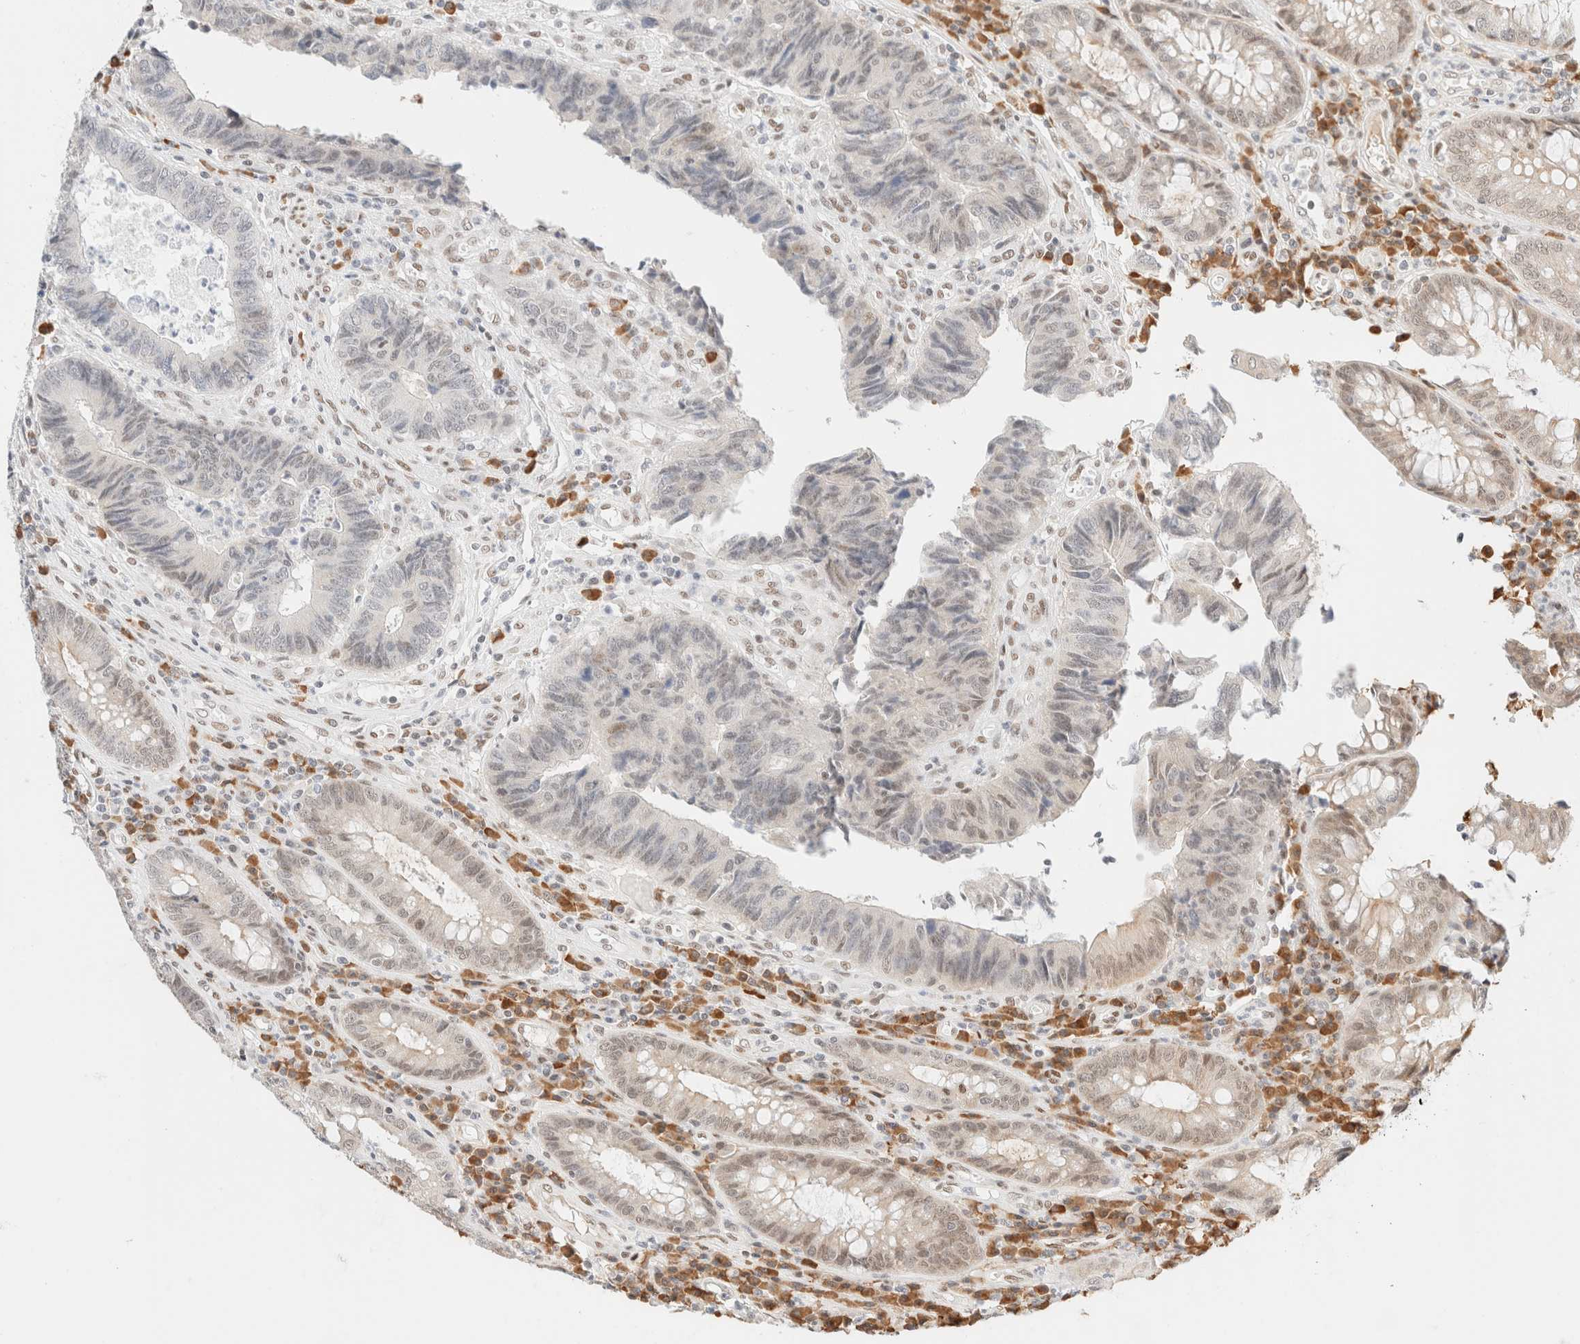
{"staining": {"intensity": "weak", "quantity": "<25%", "location": "nuclear"}, "tissue": "colorectal cancer", "cell_type": "Tumor cells", "image_type": "cancer", "snomed": [{"axis": "morphology", "description": "Adenocarcinoma, NOS"}, {"axis": "topography", "description": "Rectum"}], "caption": "The photomicrograph demonstrates no staining of tumor cells in colorectal cancer. (DAB (3,3'-diaminobenzidine) immunohistochemistry (IHC) with hematoxylin counter stain).", "gene": "CIC", "patient": {"sex": "male", "age": 84}}